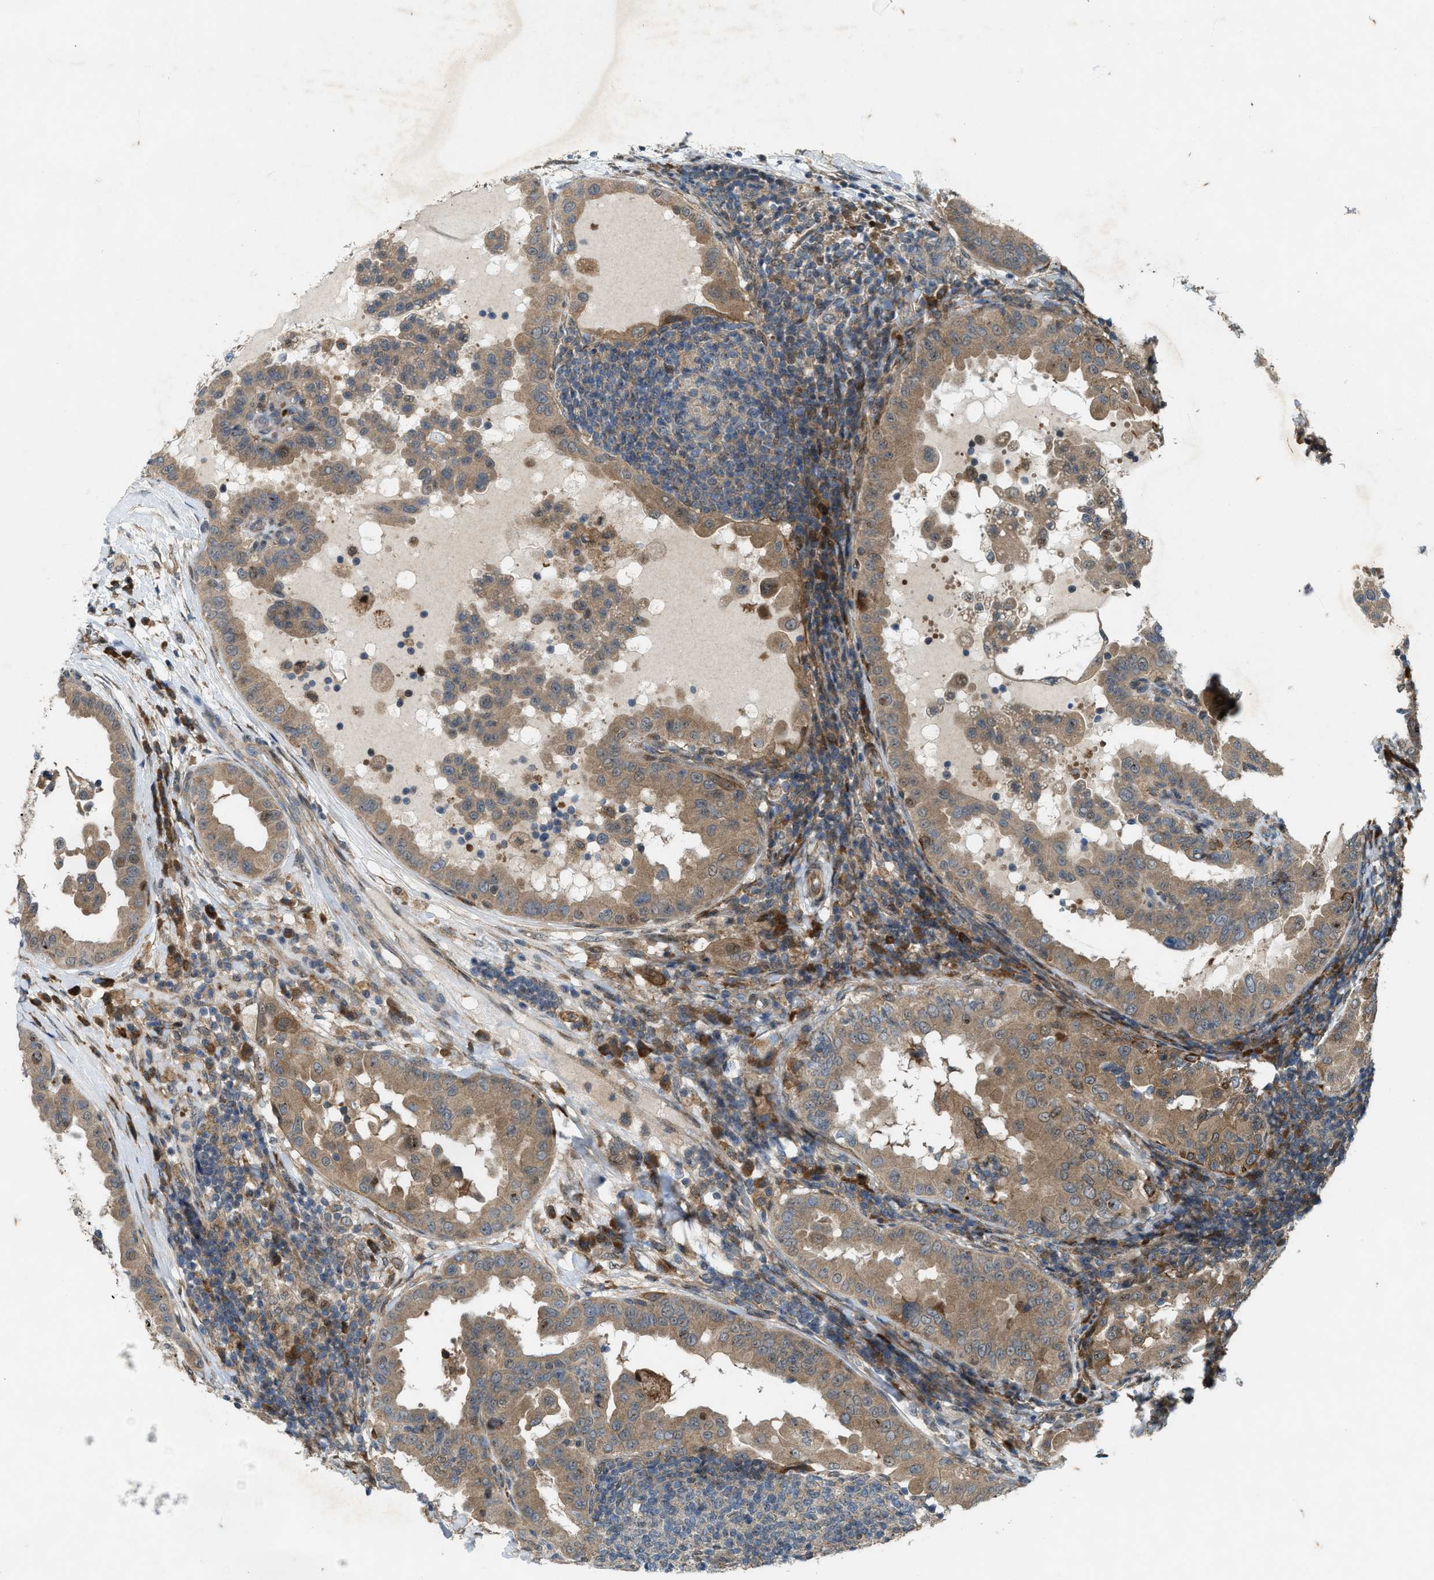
{"staining": {"intensity": "moderate", "quantity": ">75%", "location": "cytoplasmic/membranous"}, "tissue": "thyroid cancer", "cell_type": "Tumor cells", "image_type": "cancer", "snomed": [{"axis": "morphology", "description": "Papillary adenocarcinoma, NOS"}, {"axis": "topography", "description": "Thyroid gland"}], "caption": "Approximately >75% of tumor cells in thyroid cancer (papillary adenocarcinoma) show moderate cytoplasmic/membranous protein staining as visualized by brown immunohistochemical staining.", "gene": "LRRC72", "patient": {"sex": "male", "age": 33}}